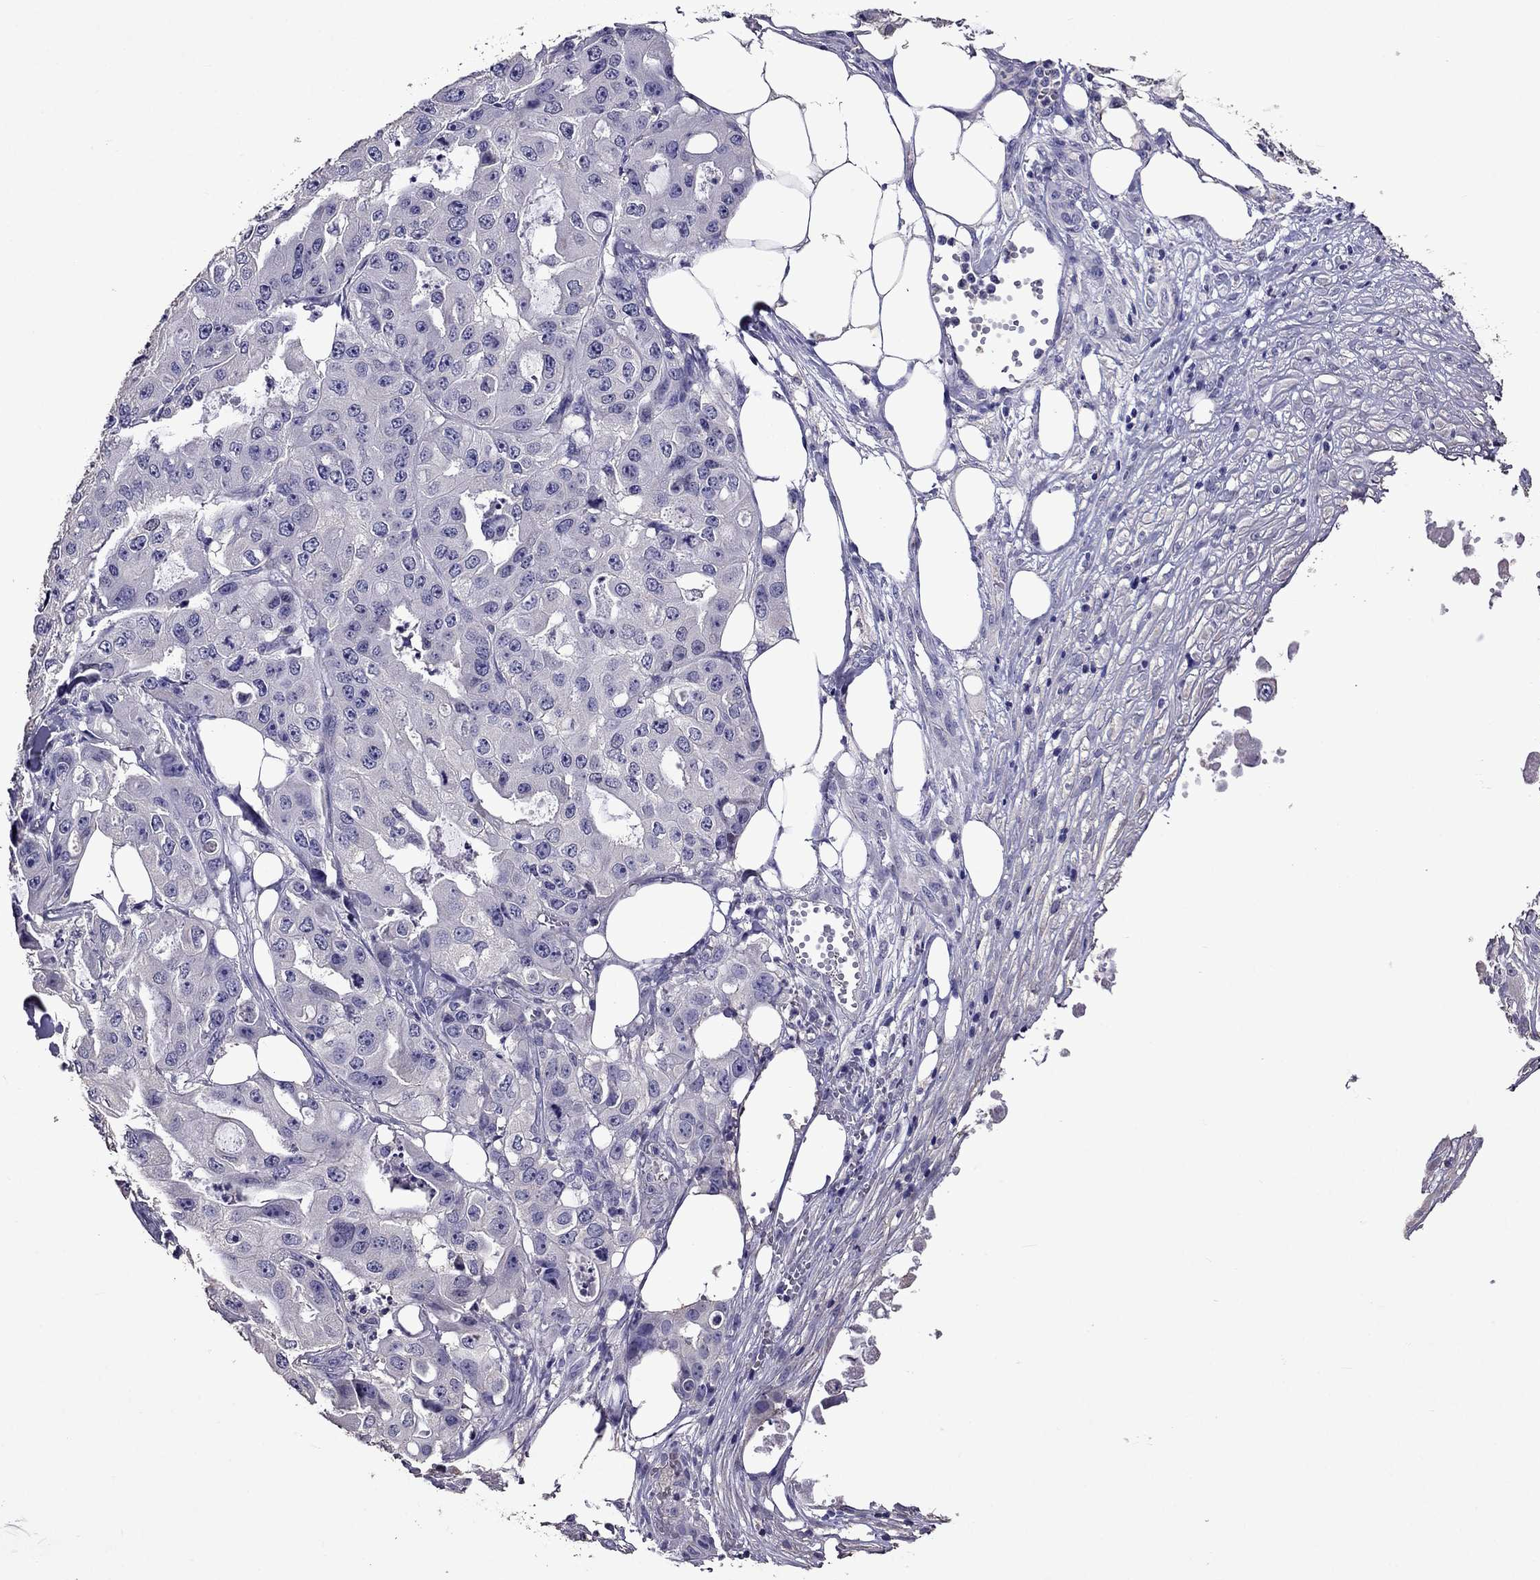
{"staining": {"intensity": "negative", "quantity": "none", "location": "none"}, "tissue": "ovarian cancer", "cell_type": "Tumor cells", "image_type": "cancer", "snomed": [{"axis": "morphology", "description": "Cystadenocarcinoma, serous, NOS"}, {"axis": "topography", "description": "Ovary"}], "caption": "DAB (3,3'-diaminobenzidine) immunohistochemical staining of human ovarian serous cystadenocarcinoma exhibits no significant positivity in tumor cells.", "gene": "NKX3-1", "patient": {"sex": "female", "age": 56}}